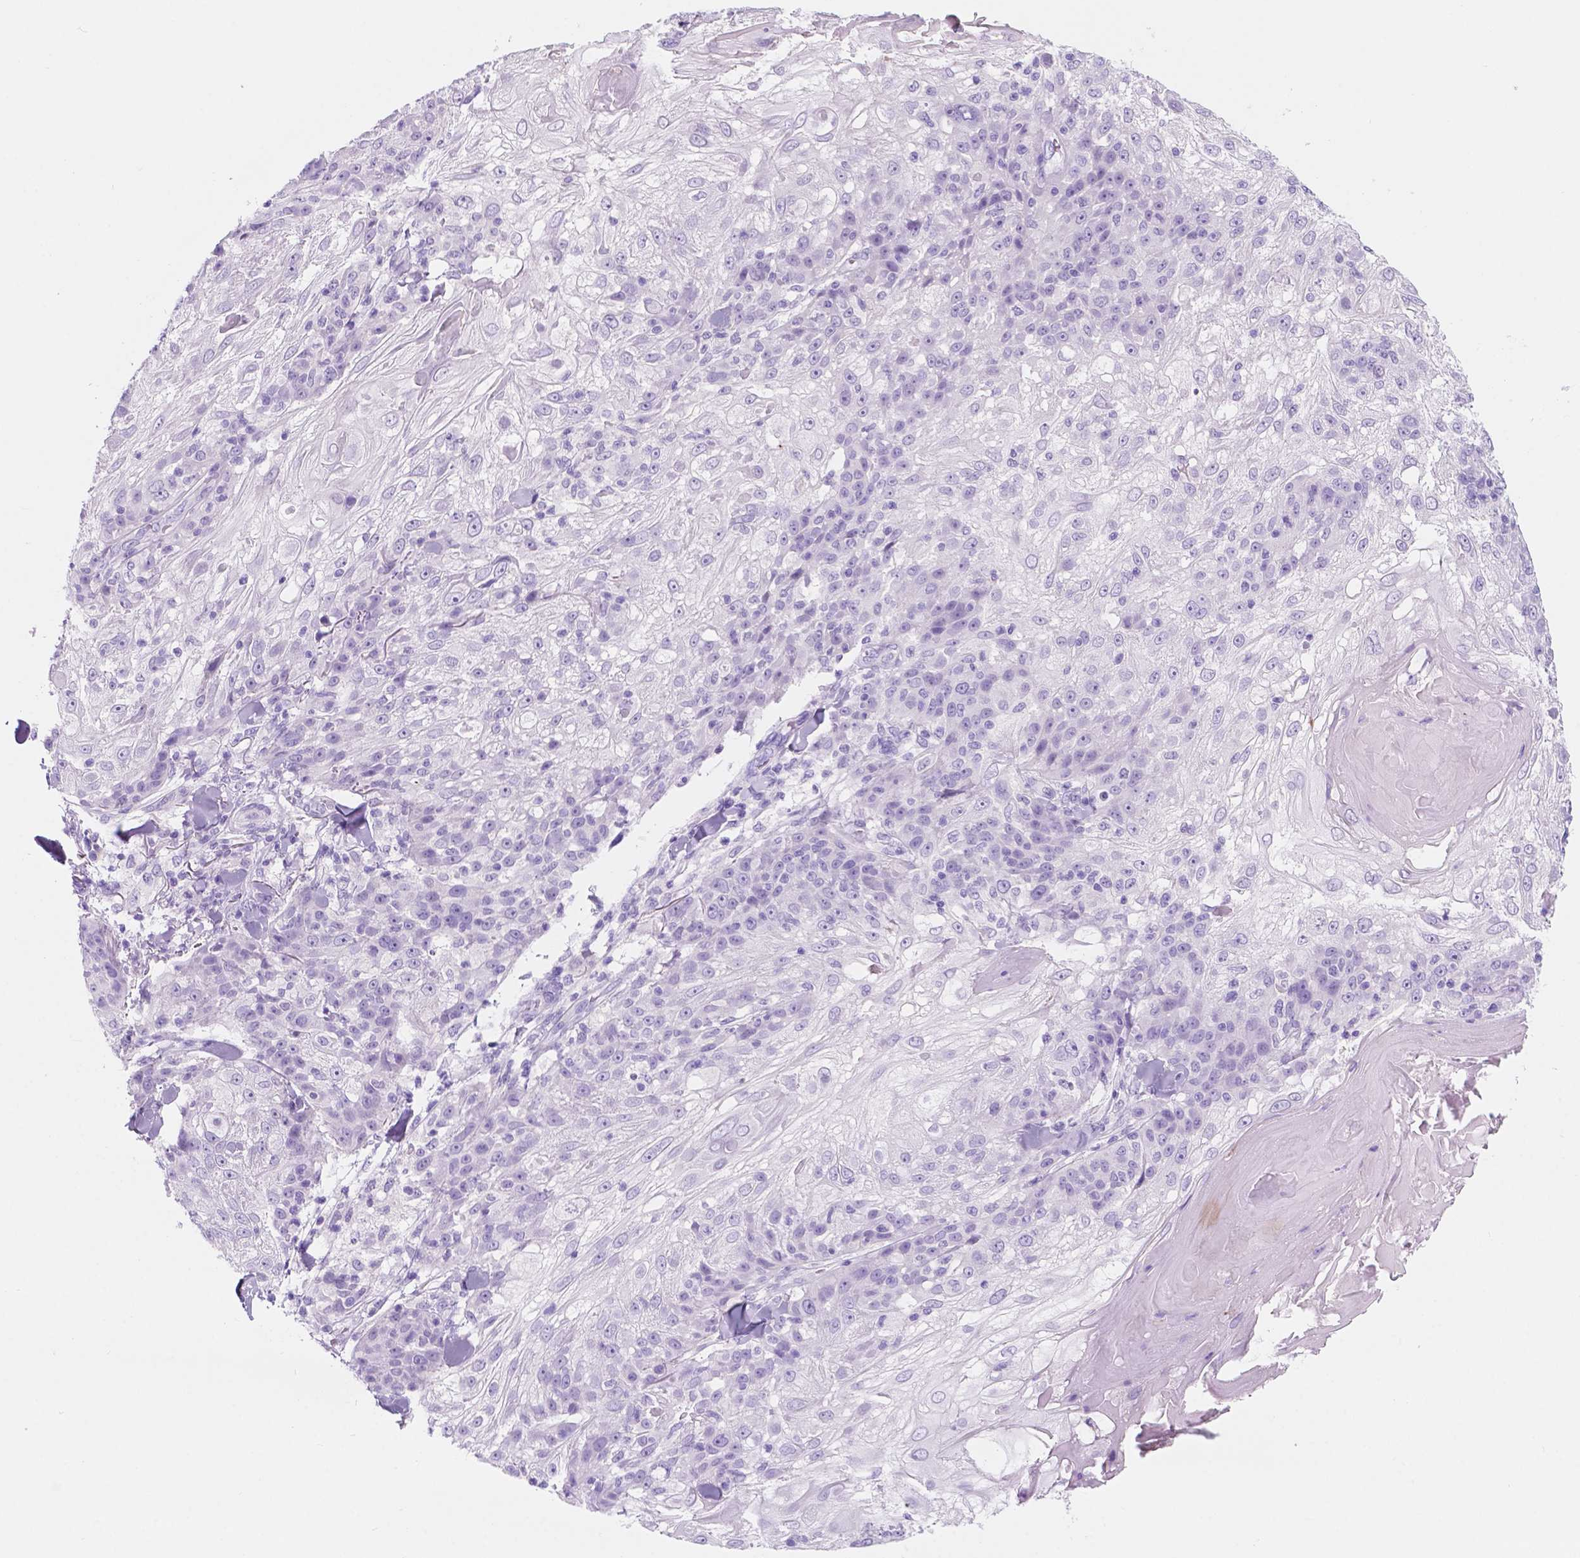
{"staining": {"intensity": "negative", "quantity": "none", "location": "none"}, "tissue": "skin cancer", "cell_type": "Tumor cells", "image_type": "cancer", "snomed": [{"axis": "morphology", "description": "Normal tissue, NOS"}, {"axis": "morphology", "description": "Squamous cell carcinoma, NOS"}, {"axis": "topography", "description": "Skin"}], "caption": "Immunohistochemical staining of skin cancer (squamous cell carcinoma) reveals no significant positivity in tumor cells.", "gene": "CUZD1", "patient": {"sex": "female", "age": 83}}